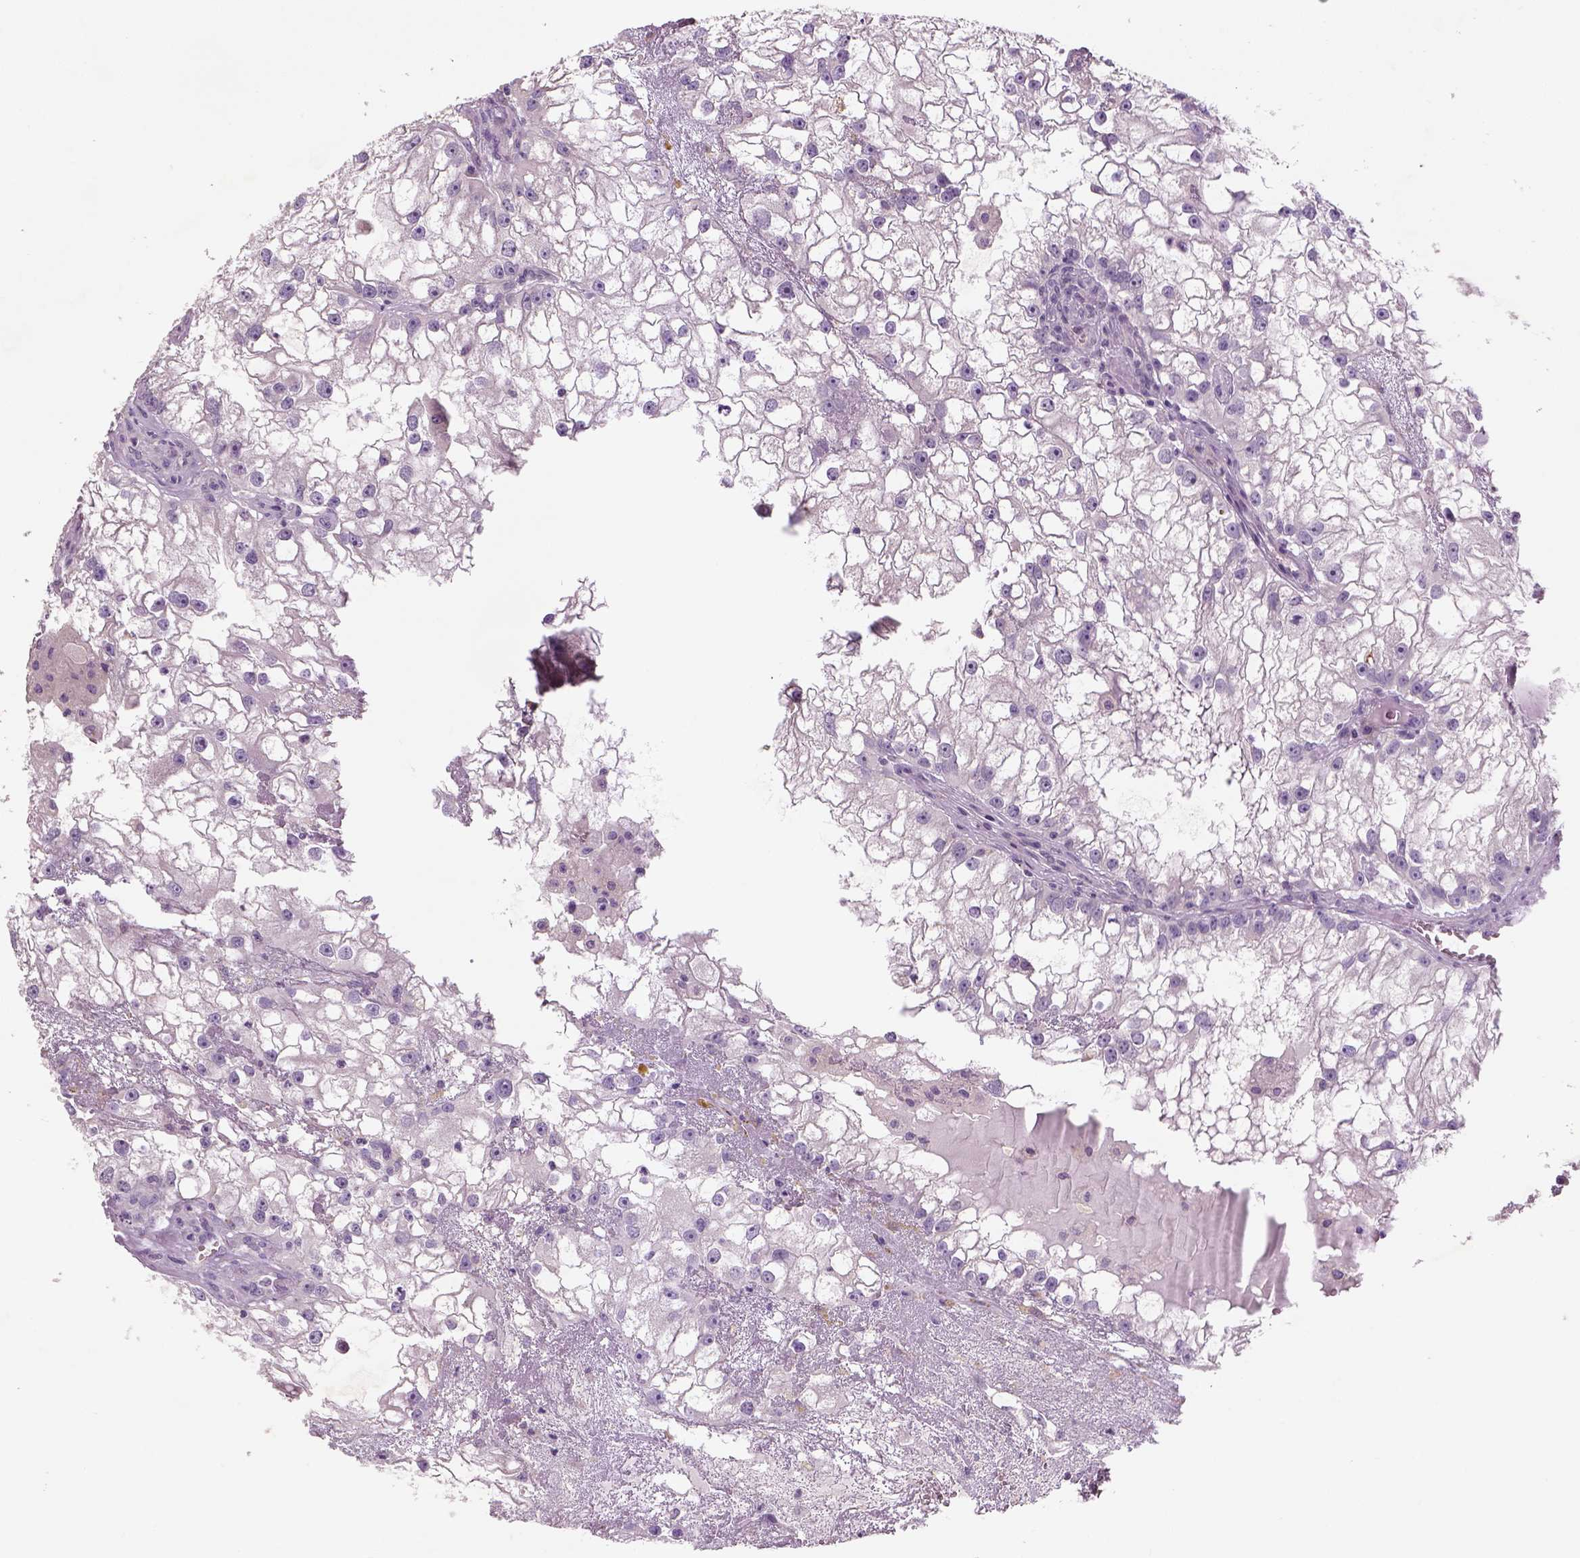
{"staining": {"intensity": "negative", "quantity": "none", "location": "none"}, "tissue": "renal cancer", "cell_type": "Tumor cells", "image_type": "cancer", "snomed": [{"axis": "morphology", "description": "Adenocarcinoma, NOS"}, {"axis": "topography", "description": "Kidney"}], "caption": "Protein analysis of renal cancer (adenocarcinoma) reveals no significant positivity in tumor cells.", "gene": "NUDT6", "patient": {"sex": "male", "age": 59}}